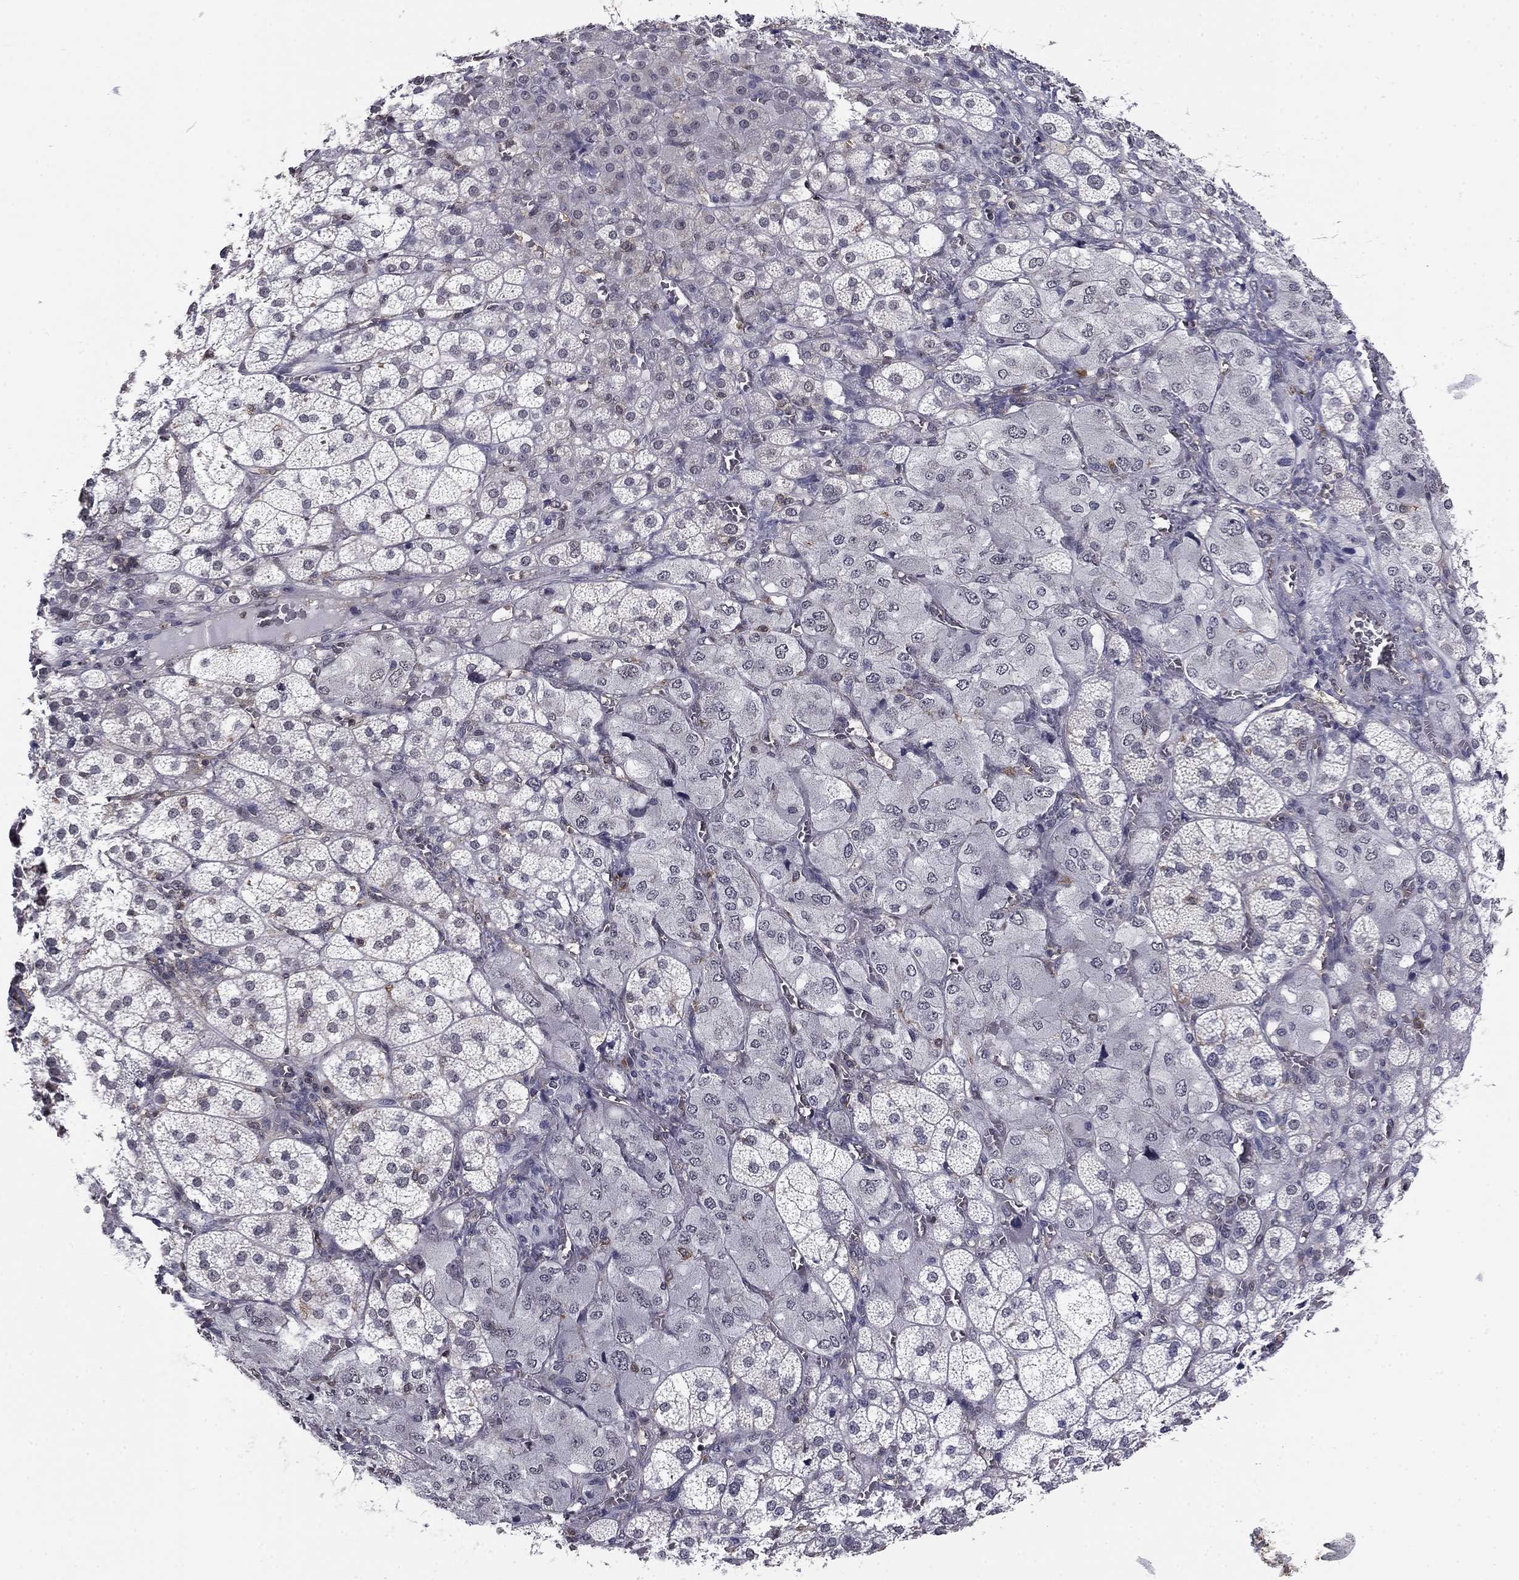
{"staining": {"intensity": "negative", "quantity": "none", "location": "none"}, "tissue": "adrenal gland", "cell_type": "Glandular cells", "image_type": "normal", "snomed": [{"axis": "morphology", "description": "Normal tissue, NOS"}, {"axis": "topography", "description": "Adrenal gland"}], "caption": "This is an immunohistochemistry micrograph of normal adrenal gland. There is no expression in glandular cells.", "gene": "PLCB2", "patient": {"sex": "female", "age": 60}}